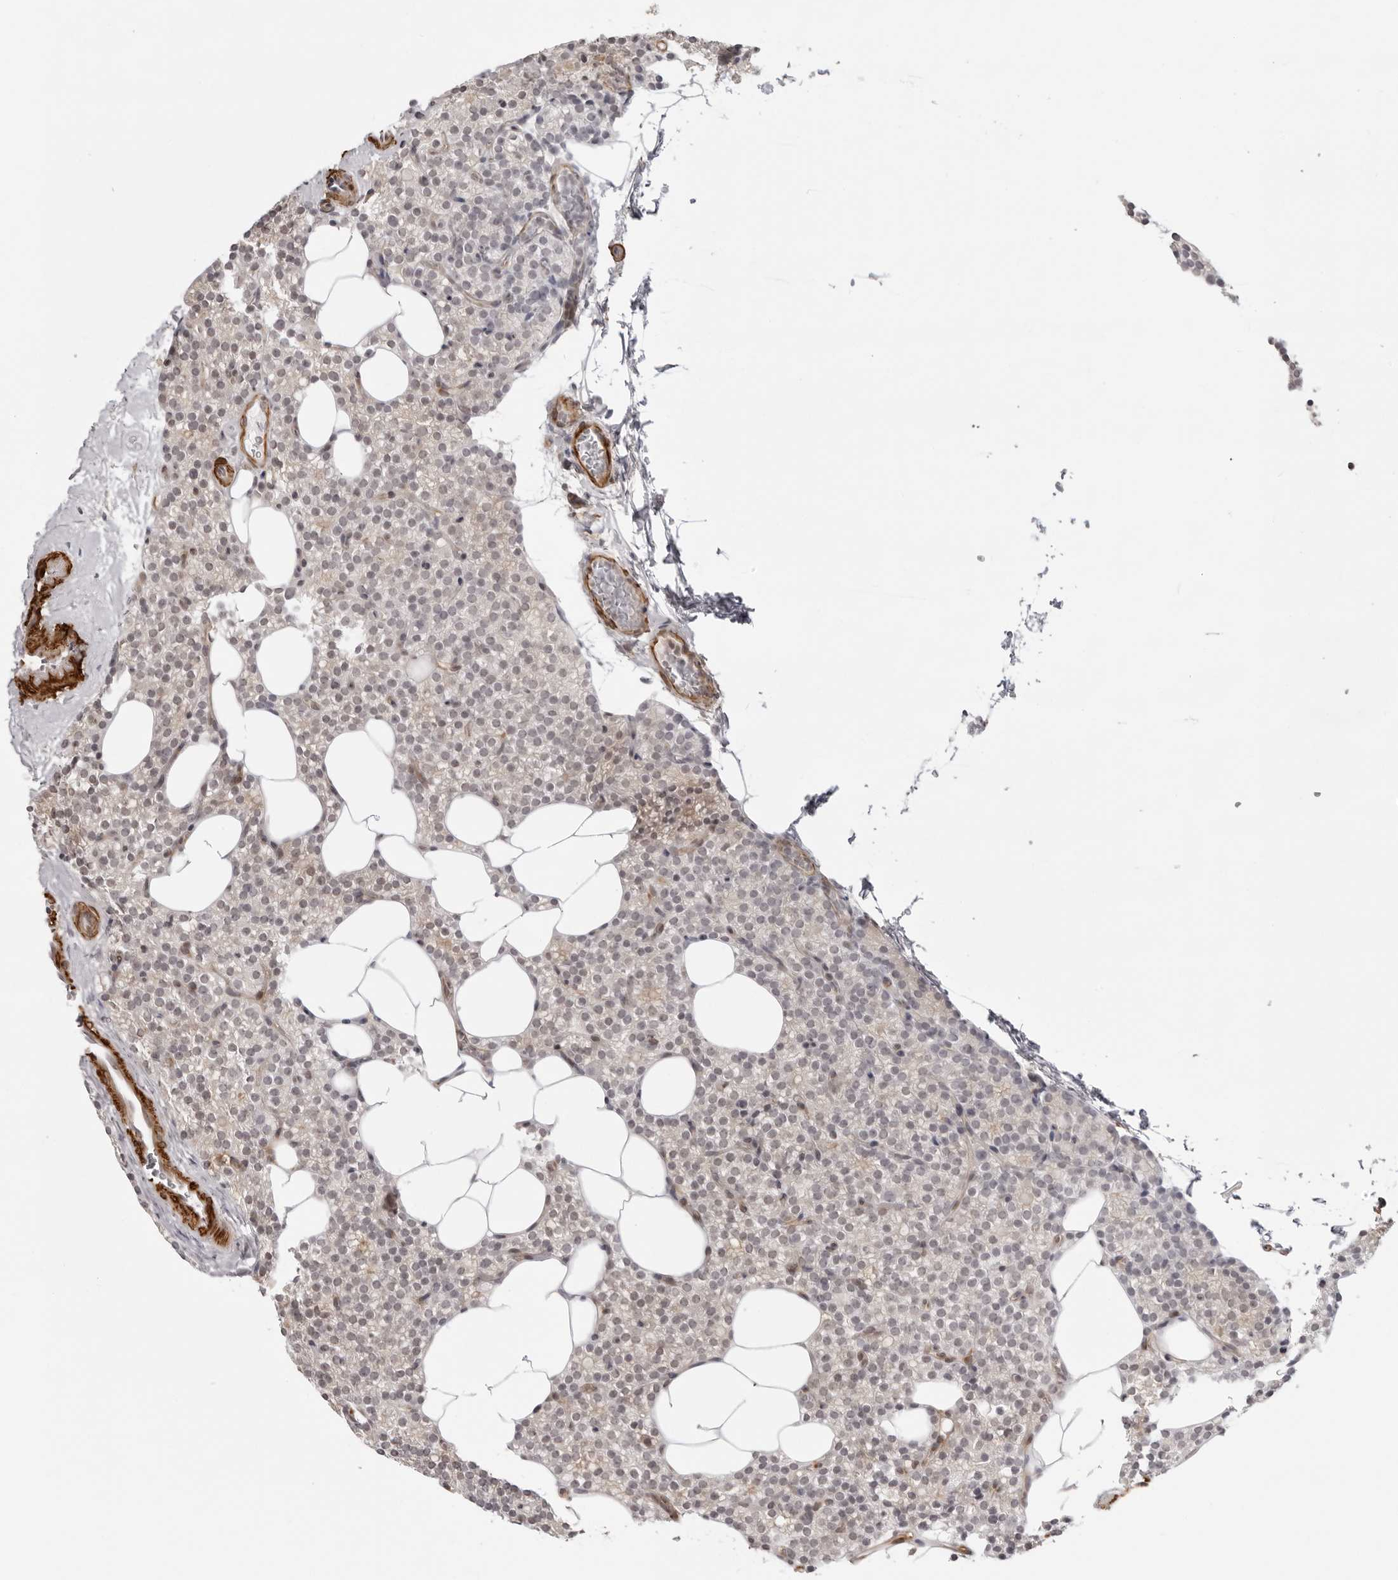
{"staining": {"intensity": "negative", "quantity": "none", "location": "none"}, "tissue": "parathyroid gland", "cell_type": "Glandular cells", "image_type": "normal", "snomed": [{"axis": "morphology", "description": "Normal tissue, NOS"}, {"axis": "topography", "description": "Parathyroid gland"}], "caption": "This photomicrograph is of unremarkable parathyroid gland stained with immunohistochemistry (IHC) to label a protein in brown with the nuclei are counter-stained blue. There is no positivity in glandular cells.", "gene": "UNK", "patient": {"sex": "female", "age": 56}}